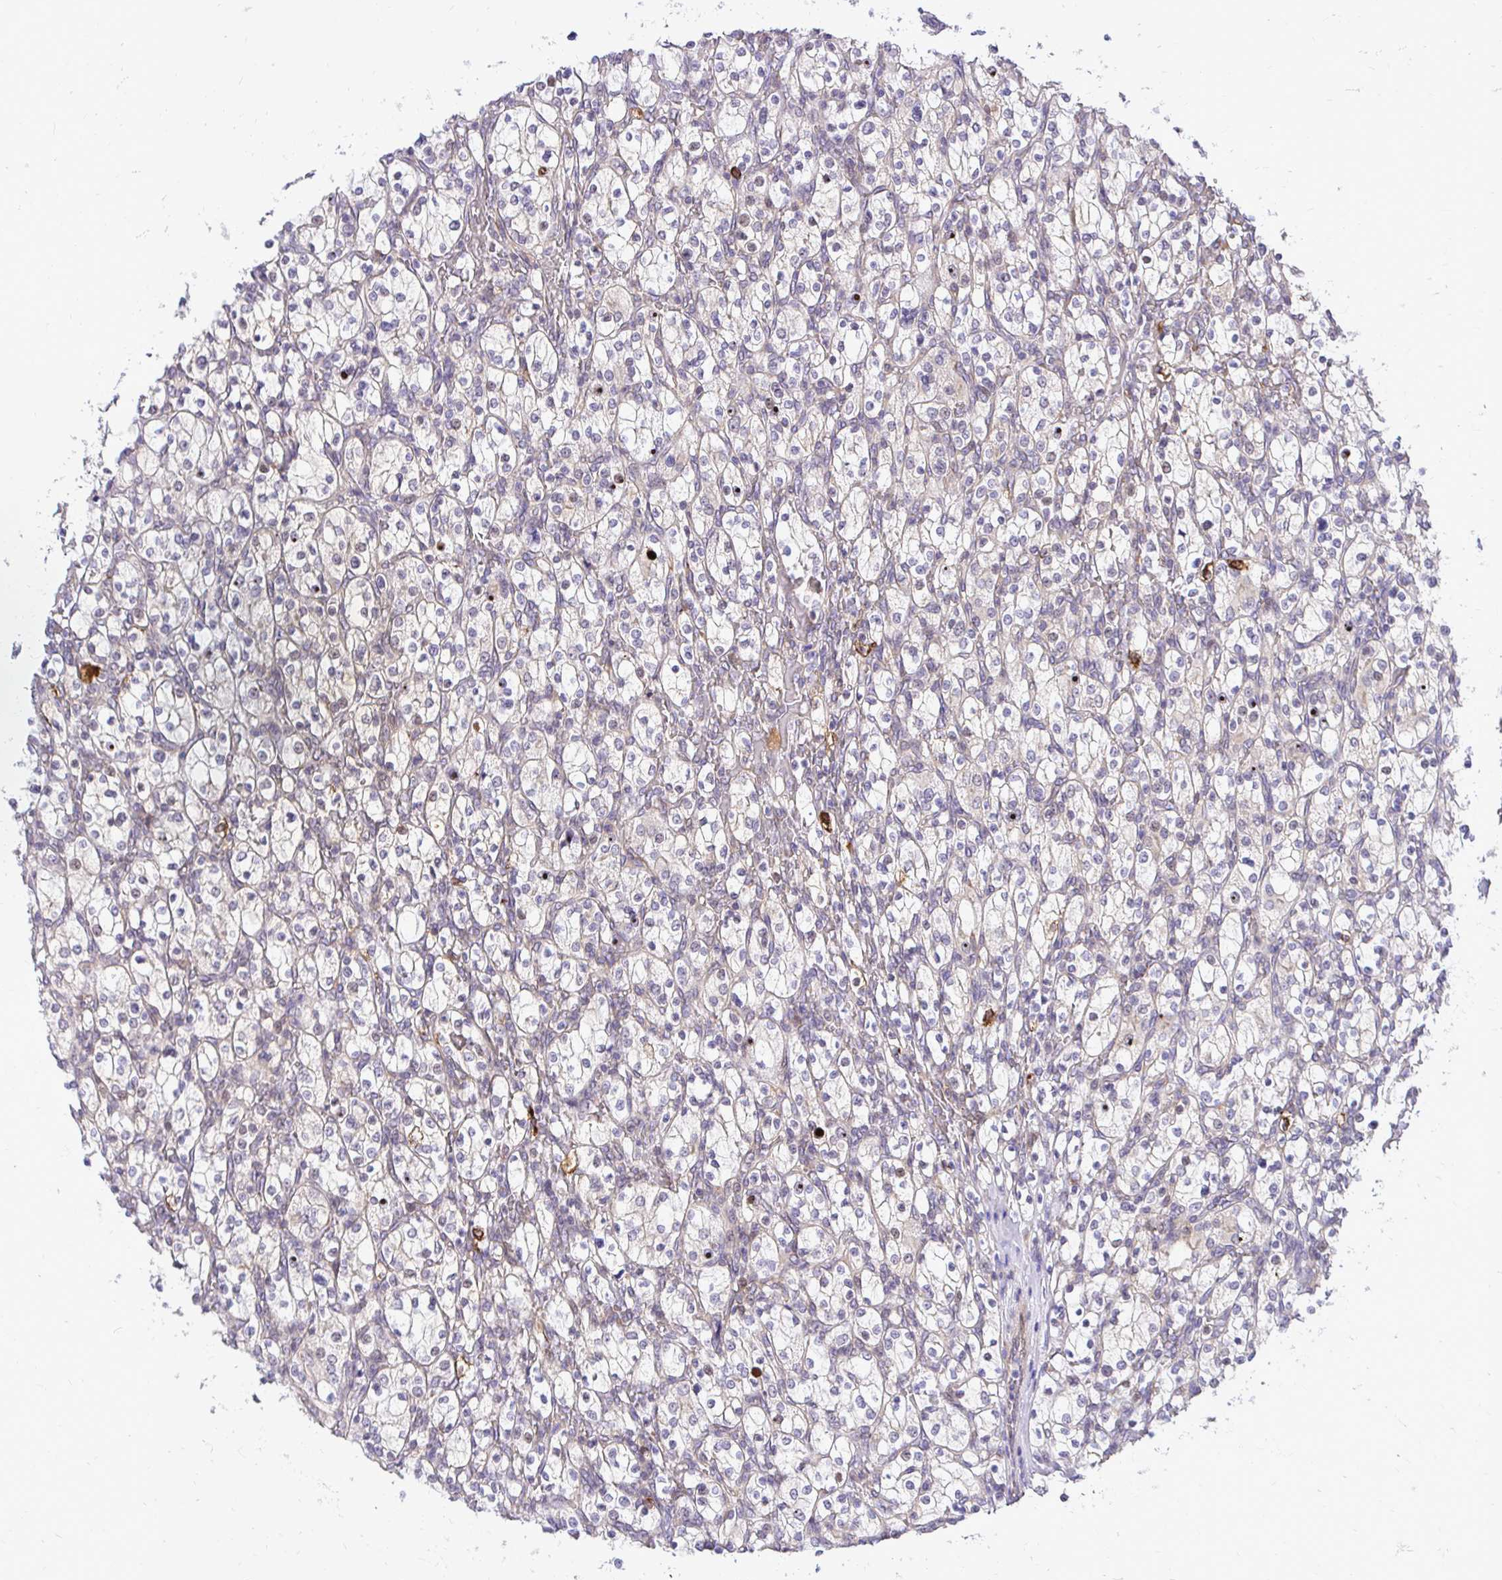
{"staining": {"intensity": "negative", "quantity": "none", "location": "none"}, "tissue": "renal cancer", "cell_type": "Tumor cells", "image_type": "cancer", "snomed": [{"axis": "morphology", "description": "Adenocarcinoma, NOS"}, {"axis": "topography", "description": "Kidney"}], "caption": "This is an IHC photomicrograph of human renal adenocarcinoma. There is no positivity in tumor cells.", "gene": "NAALAD2", "patient": {"sex": "female", "age": 83}}